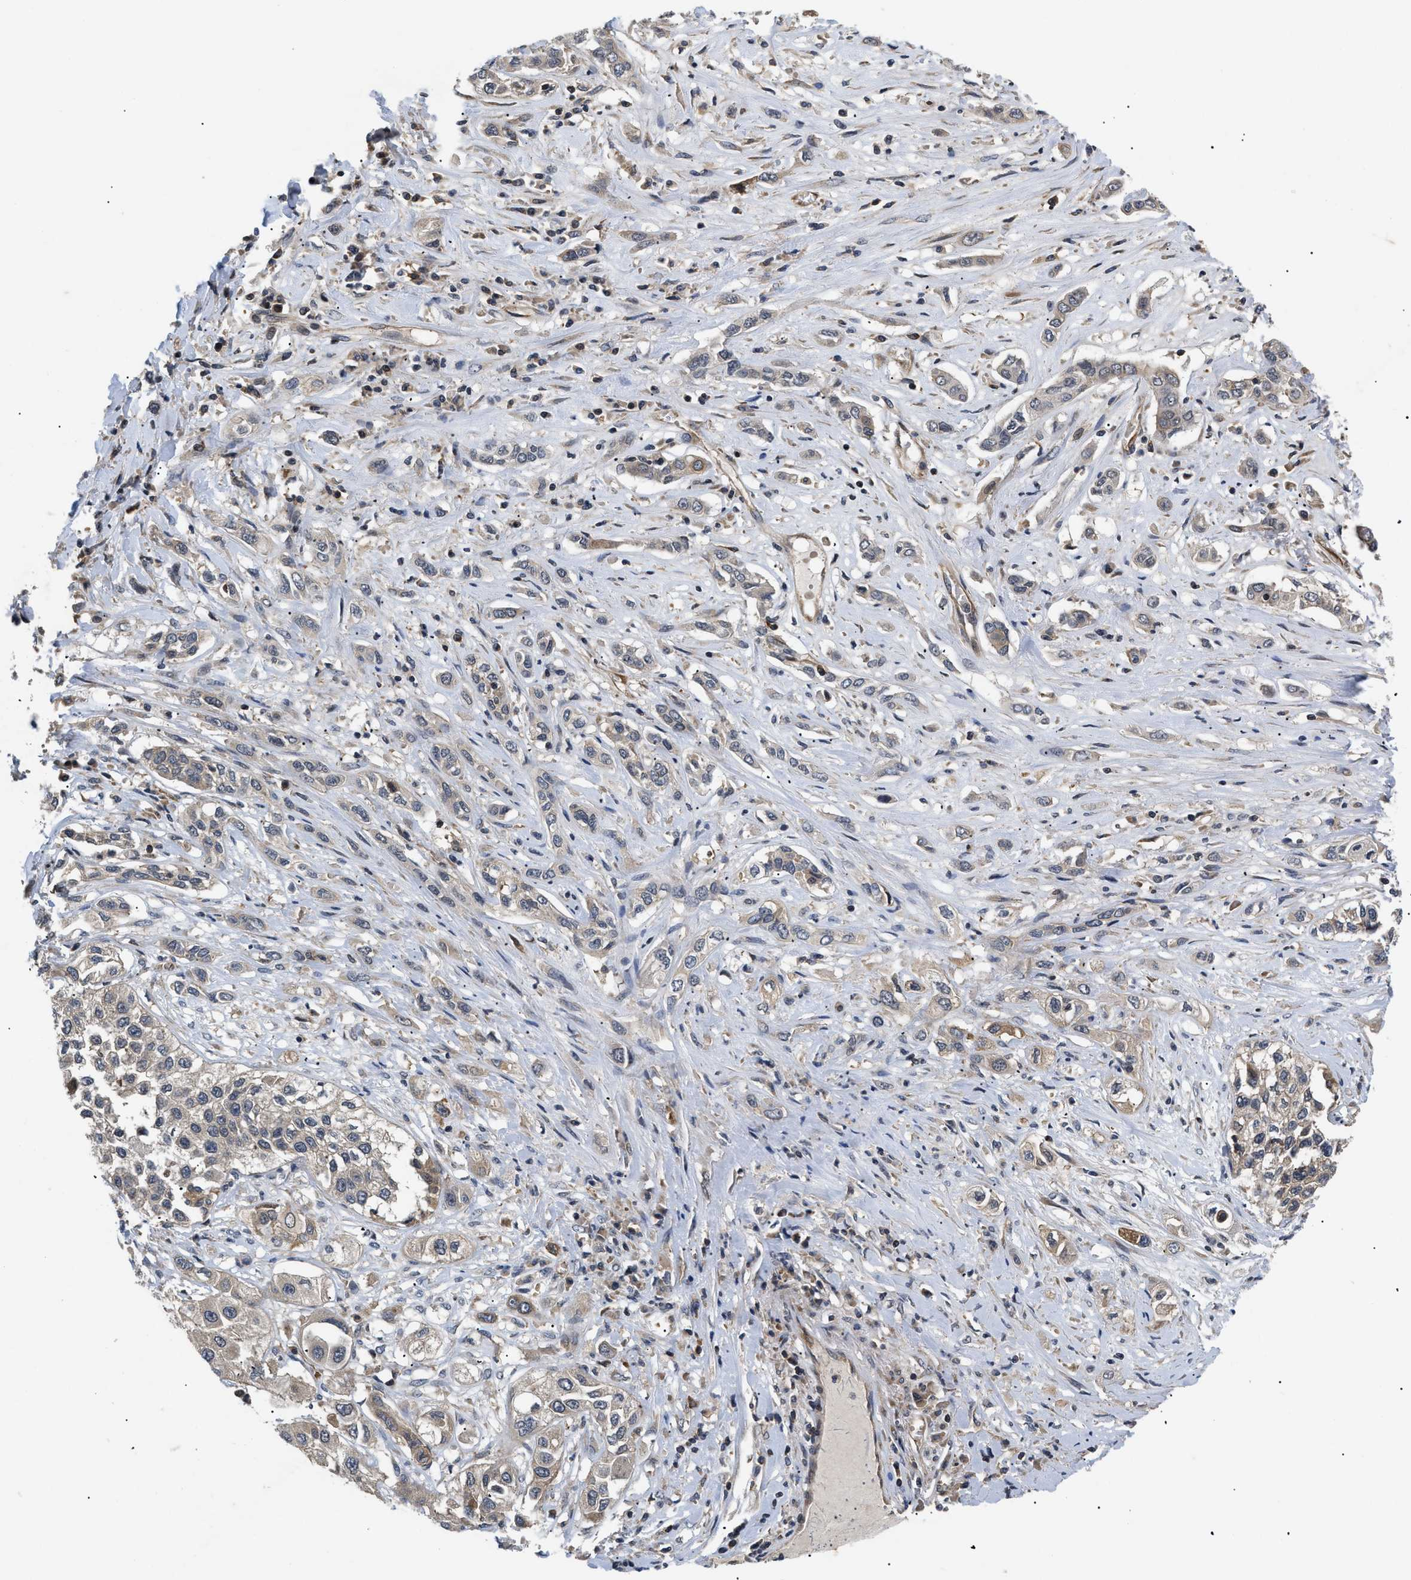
{"staining": {"intensity": "weak", "quantity": "<25%", "location": "cytoplasmic/membranous"}, "tissue": "lung cancer", "cell_type": "Tumor cells", "image_type": "cancer", "snomed": [{"axis": "morphology", "description": "Squamous cell carcinoma, NOS"}, {"axis": "topography", "description": "Lung"}], "caption": "Immunohistochemistry (IHC) photomicrograph of human lung cancer stained for a protein (brown), which shows no staining in tumor cells.", "gene": "HMGCR", "patient": {"sex": "male", "age": 71}}